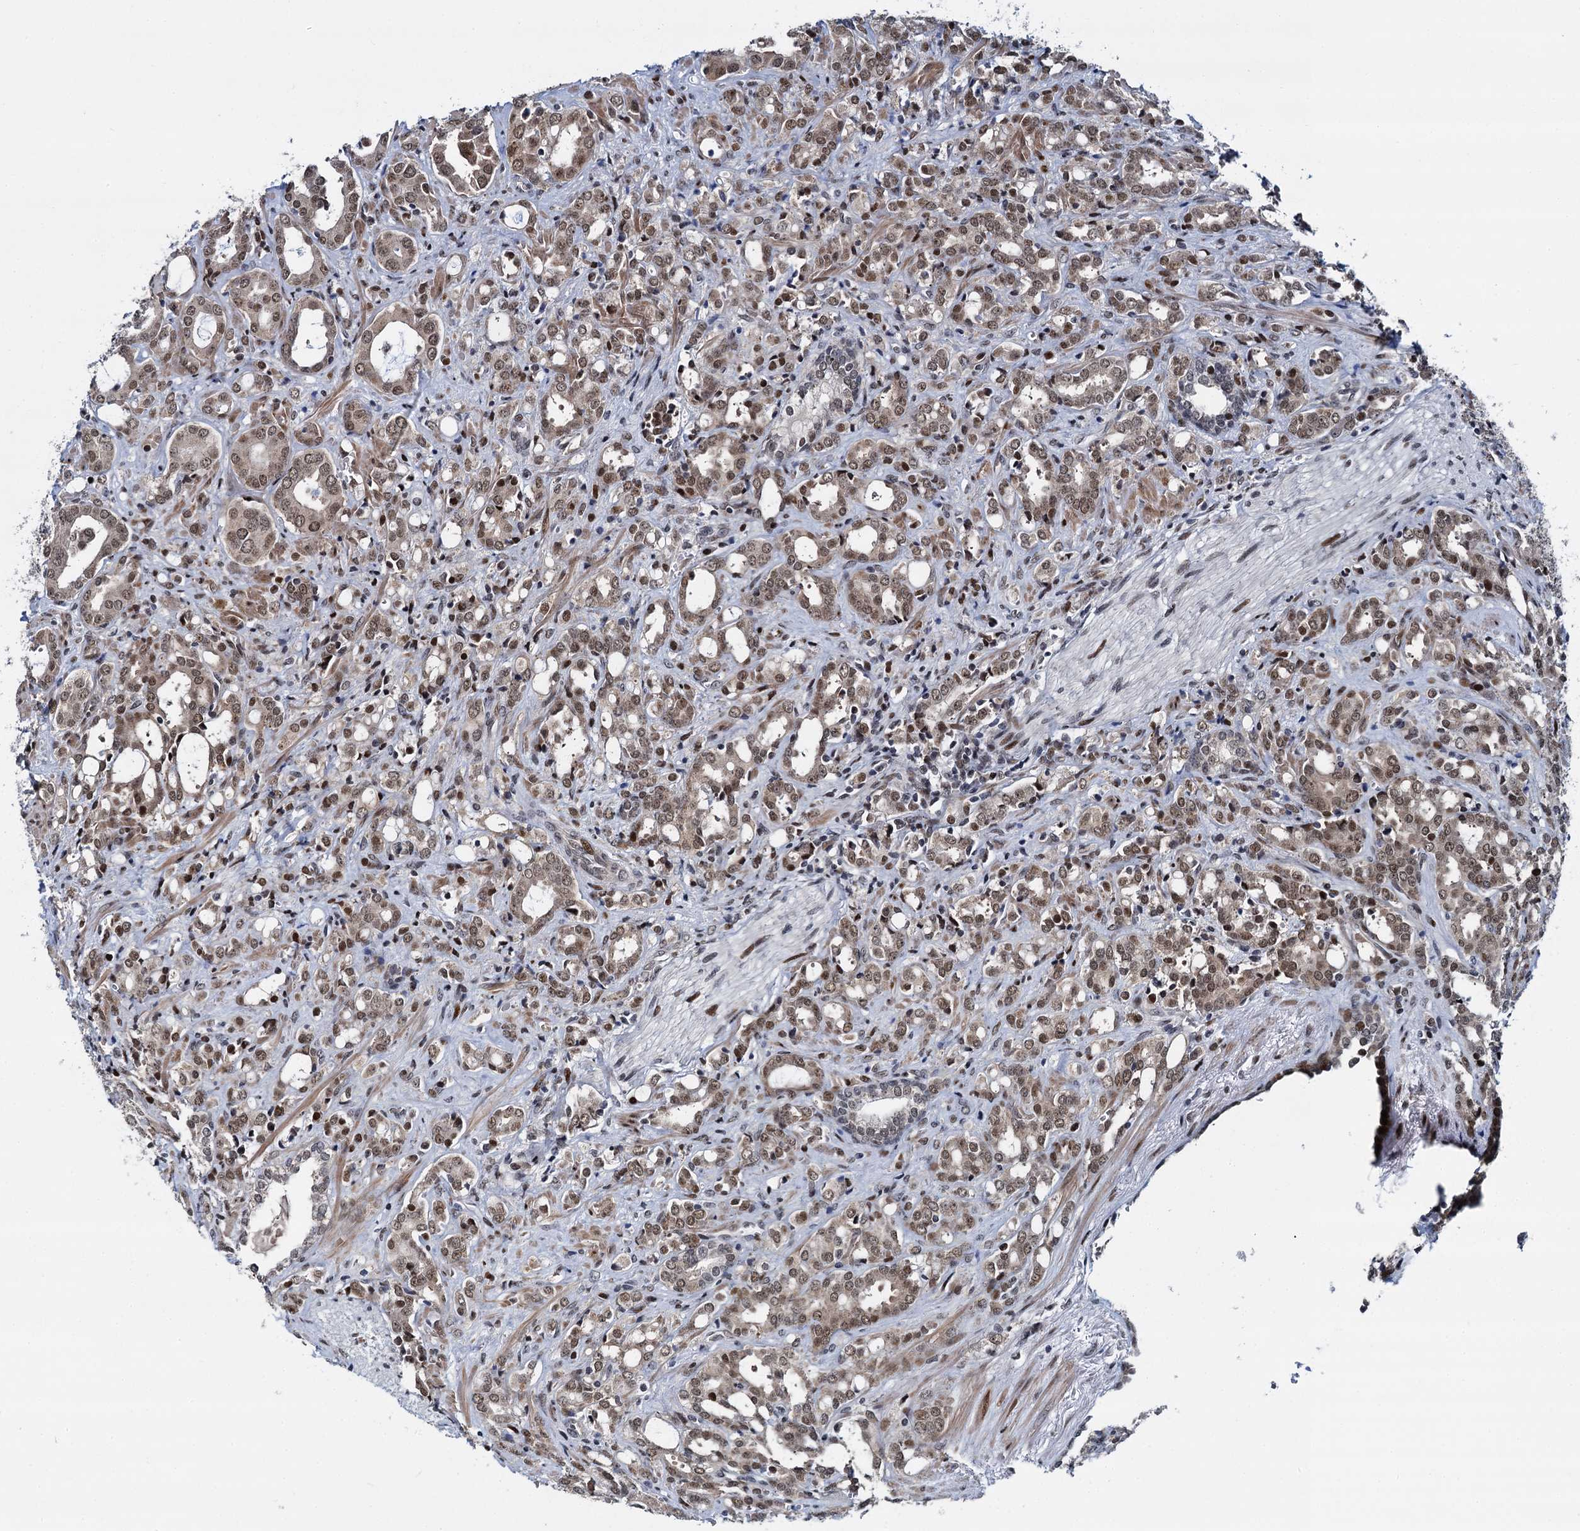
{"staining": {"intensity": "moderate", "quantity": ">75%", "location": "nuclear"}, "tissue": "prostate cancer", "cell_type": "Tumor cells", "image_type": "cancer", "snomed": [{"axis": "morphology", "description": "Adenocarcinoma, High grade"}, {"axis": "topography", "description": "Prostate"}], "caption": "Immunohistochemistry (DAB (3,3'-diaminobenzidine)) staining of prostate cancer demonstrates moderate nuclear protein staining in approximately >75% of tumor cells.", "gene": "RUFY2", "patient": {"sex": "male", "age": 72}}